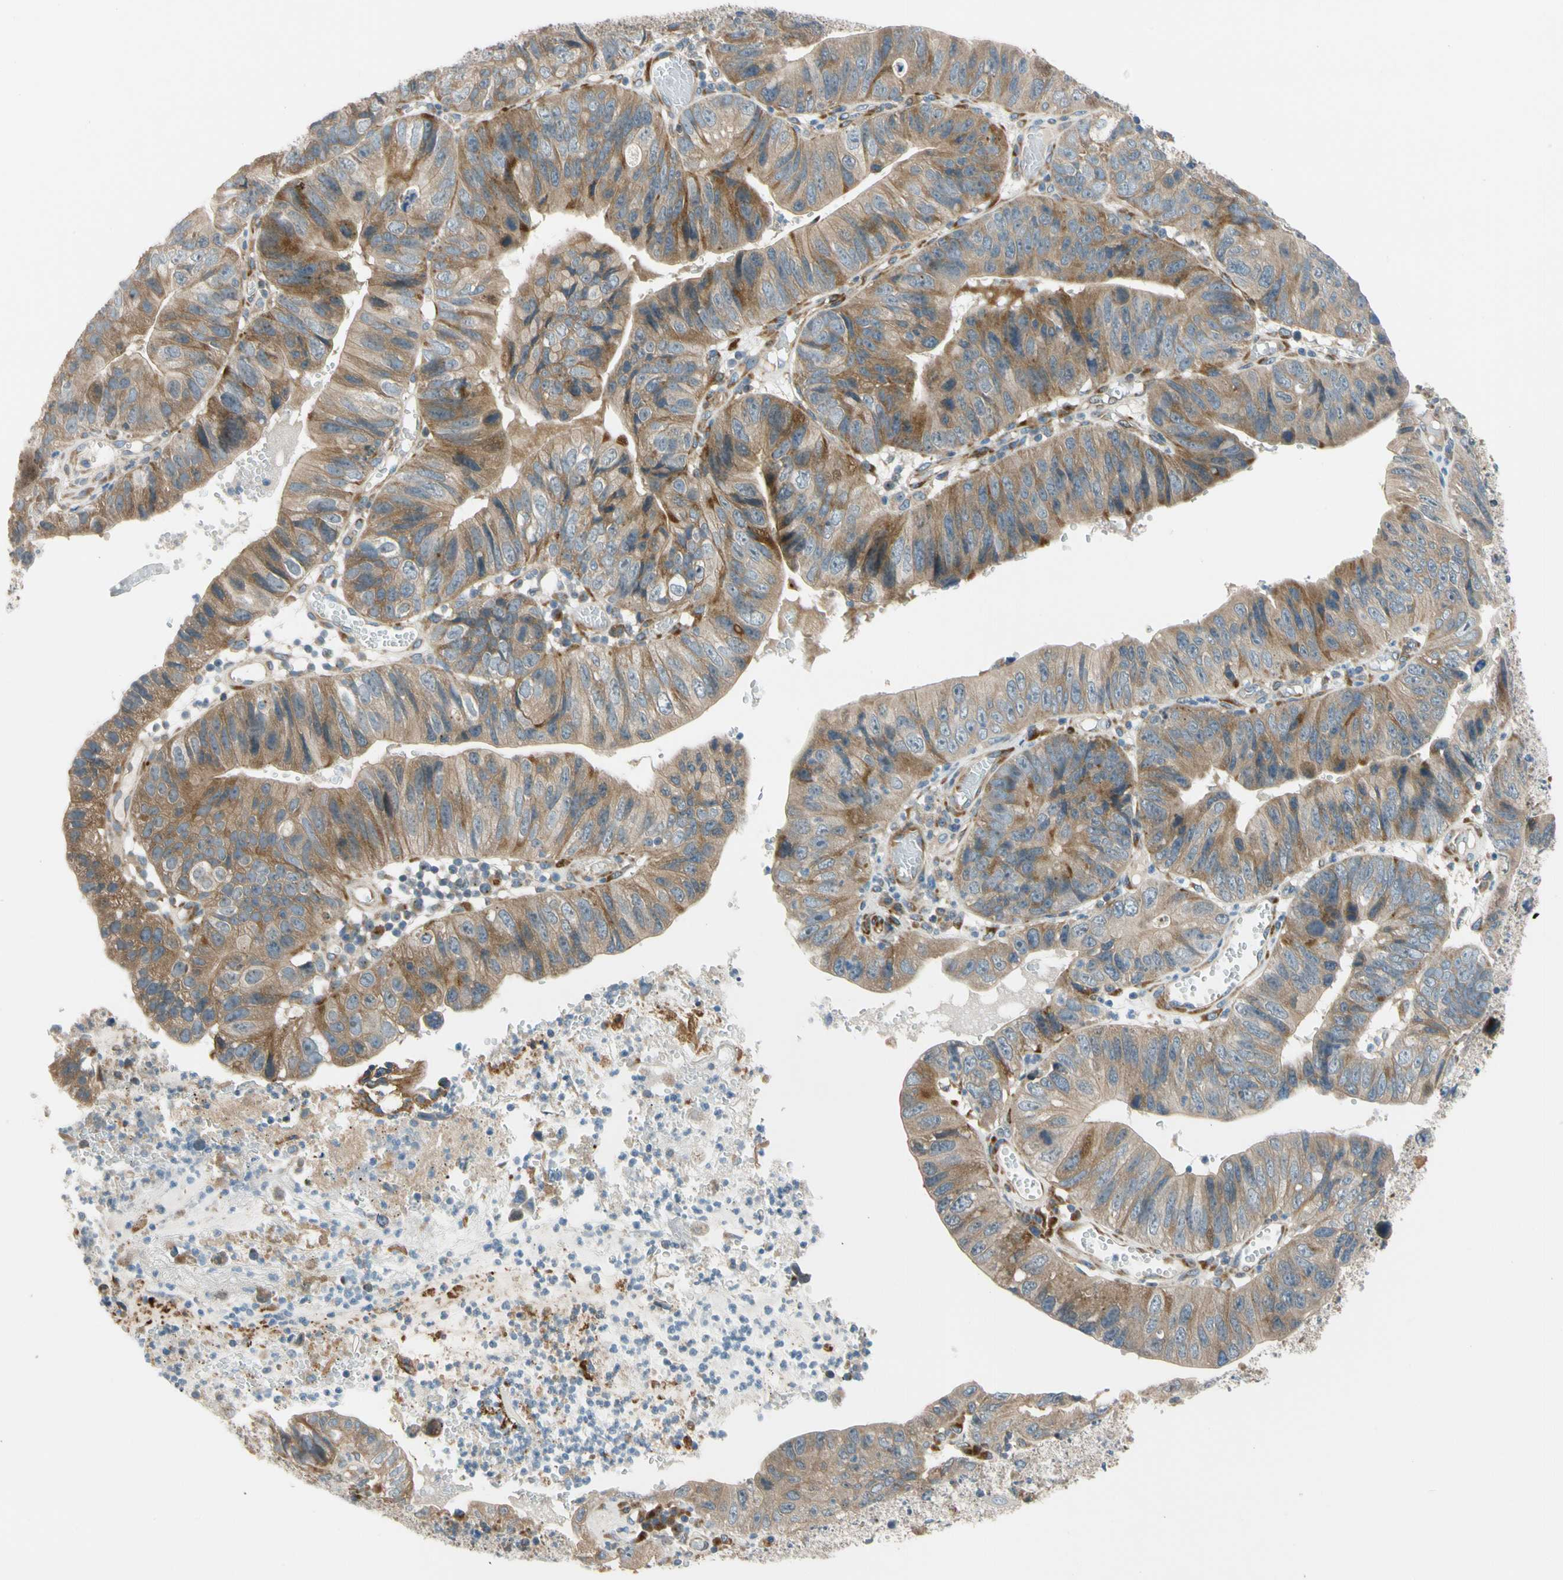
{"staining": {"intensity": "moderate", "quantity": ">75%", "location": "cytoplasmic/membranous"}, "tissue": "stomach cancer", "cell_type": "Tumor cells", "image_type": "cancer", "snomed": [{"axis": "morphology", "description": "Adenocarcinoma, NOS"}, {"axis": "topography", "description": "Stomach"}], "caption": "Immunohistochemical staining of stomach adenocarcinoma exhibits medium levels of moderate cytoplasmic/membranous positivity in approximately >75% of tumor cells. The staining was performed using DAB, with brown indicating positive protein expression. Nuclei are stained blue with hematoxylin.", "gene": "MST1R", "patient": {"sex": "male", "age": 59}}